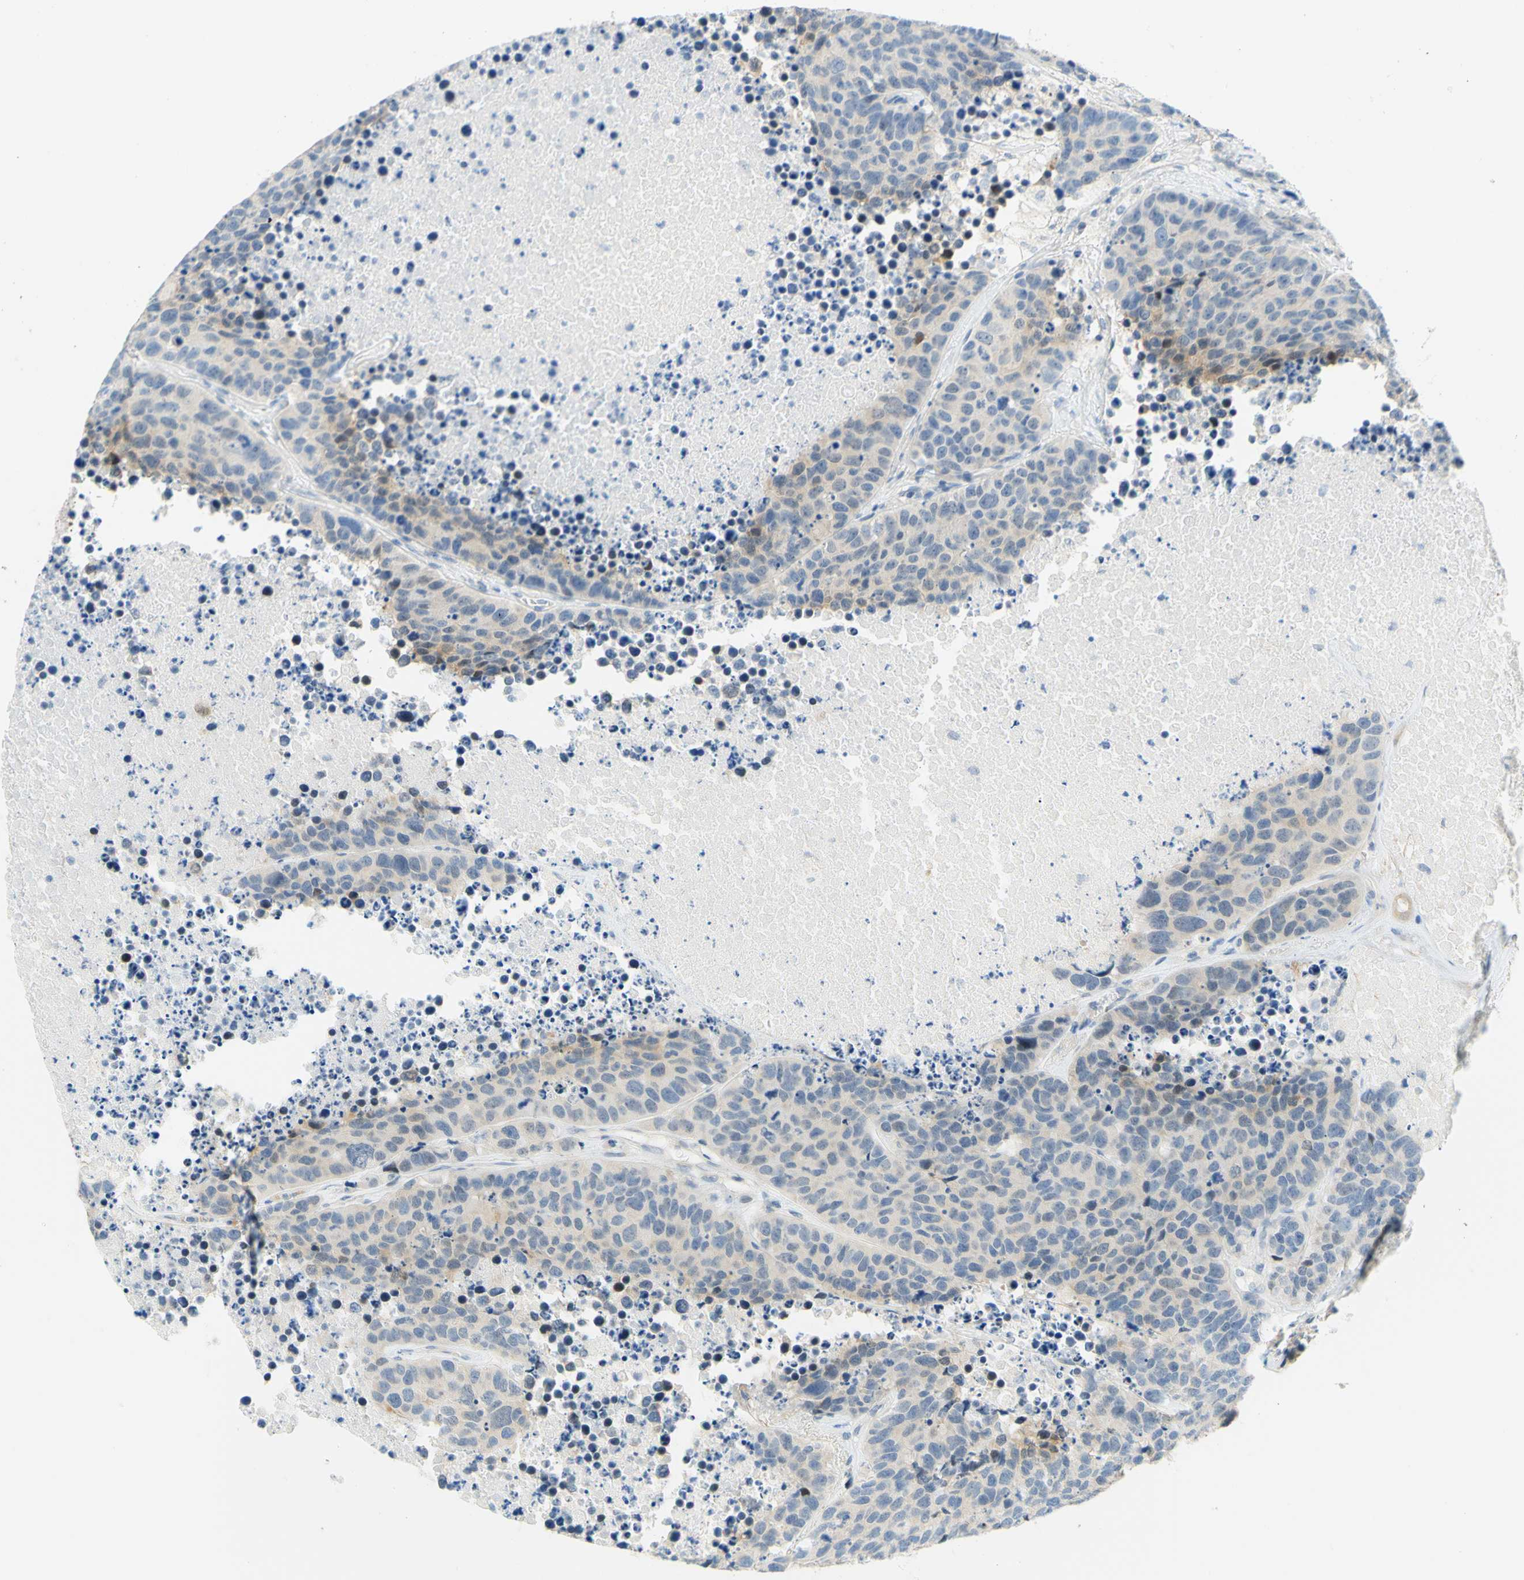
{"staining": {"intensity": "weak", "quantity": "<25%", "location": "cytoplasmic/membranous"}, "tissue": "carcinoid", "cell_type": "Tumor cells", "image_type": "cancer", "snomed": [{"axis": "morphology", "description": "Carcinoid, malignant, NOS"}, {"axis": "topography", "description": "Lung"}], "caption": "IHC histopathology image of human carcinoid stained for a protein (brown), which exhibits no staining in tumor cells. (Stains: DAB immunohistochemistry (IHC) with hematoxylin counter stain, Microscopy: brightfield microscopy at high magnification).", "gene": "ENTREP2", "patient": {"sex": "male", "age": 60}}